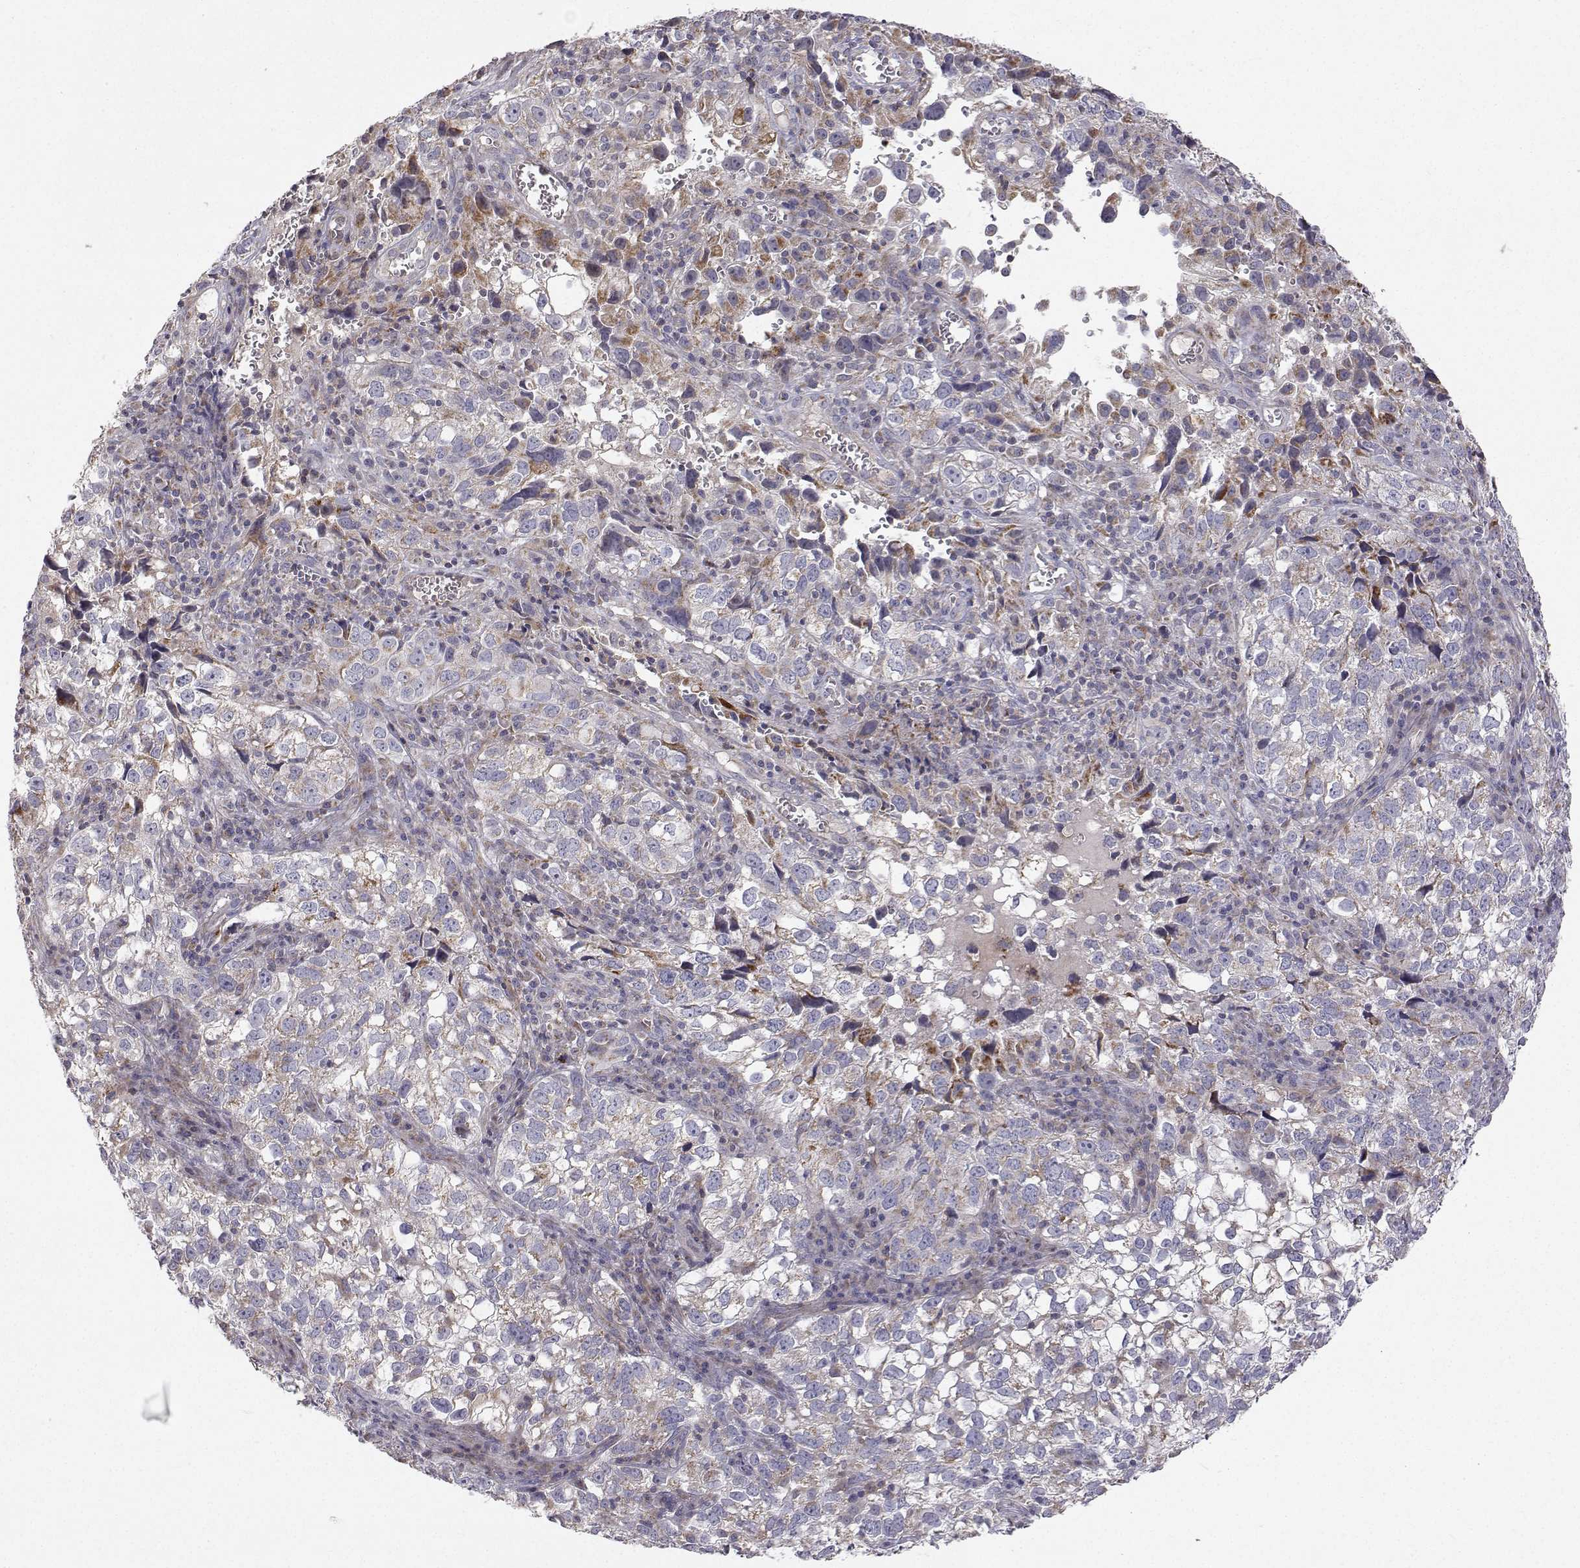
{"staining": {"intensity": "weak", "quantity": "<25%", "location": "cytoplasmic/membranous"}, "tissue": "cervical cancer", "cell_type": "Tumor cells", "image_type": "cancer", "snomed": [{"axis": "morphology", "description": "Squamous cell carcinoma, NOS"}, {"axis": "topography", "description": "Cervix"}], "caption": "IHC image of neoplastic tissue: cervical cancer (squamous cell carcinoma) stained with DAB (3,3'-diaminobenzidine) shows no significant protein positivity in tumor cells.", "gene": "MRPL3", "patient": {"sex": "female", "age": 55}}